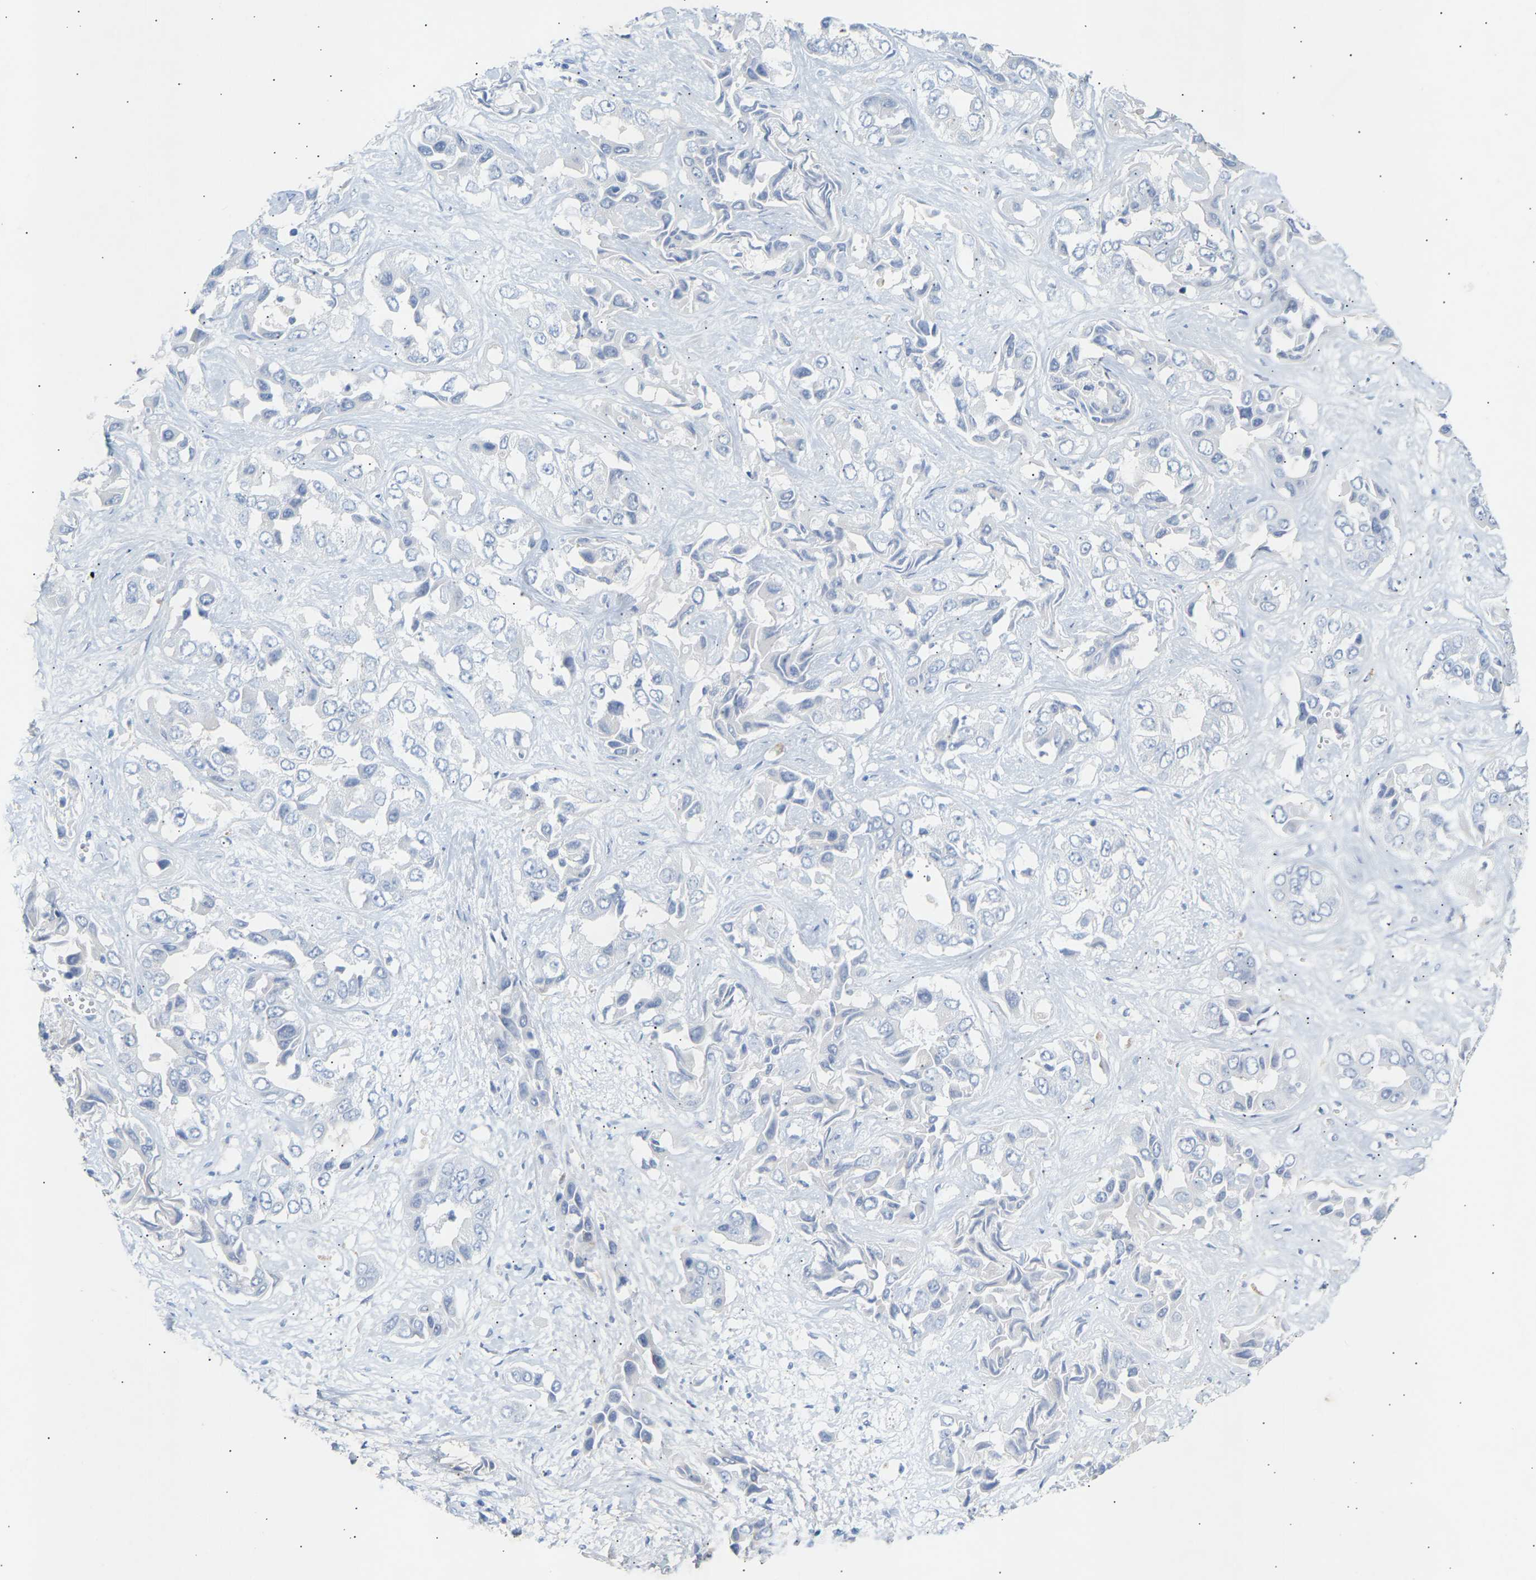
{"staining": {"intensity": "negative", "quantity": "none", "location": "none"}, "tissue": "liver cancer", "cell_type": "Tumor cells", "image_type": "cancer", "snomed": [{"axis": "morphology", "description": "Cholangiocarcinoma"}, {"axis": "topography", "description": "Liver"}], "caption": "High power microscopy image of an IHC photomicrograph of liver cancer (cholangiocarcinoma), revealing no significant positivity in tumor cells.", "gene": "PEX1", "patient": {"sex": "female", "age": 52}}